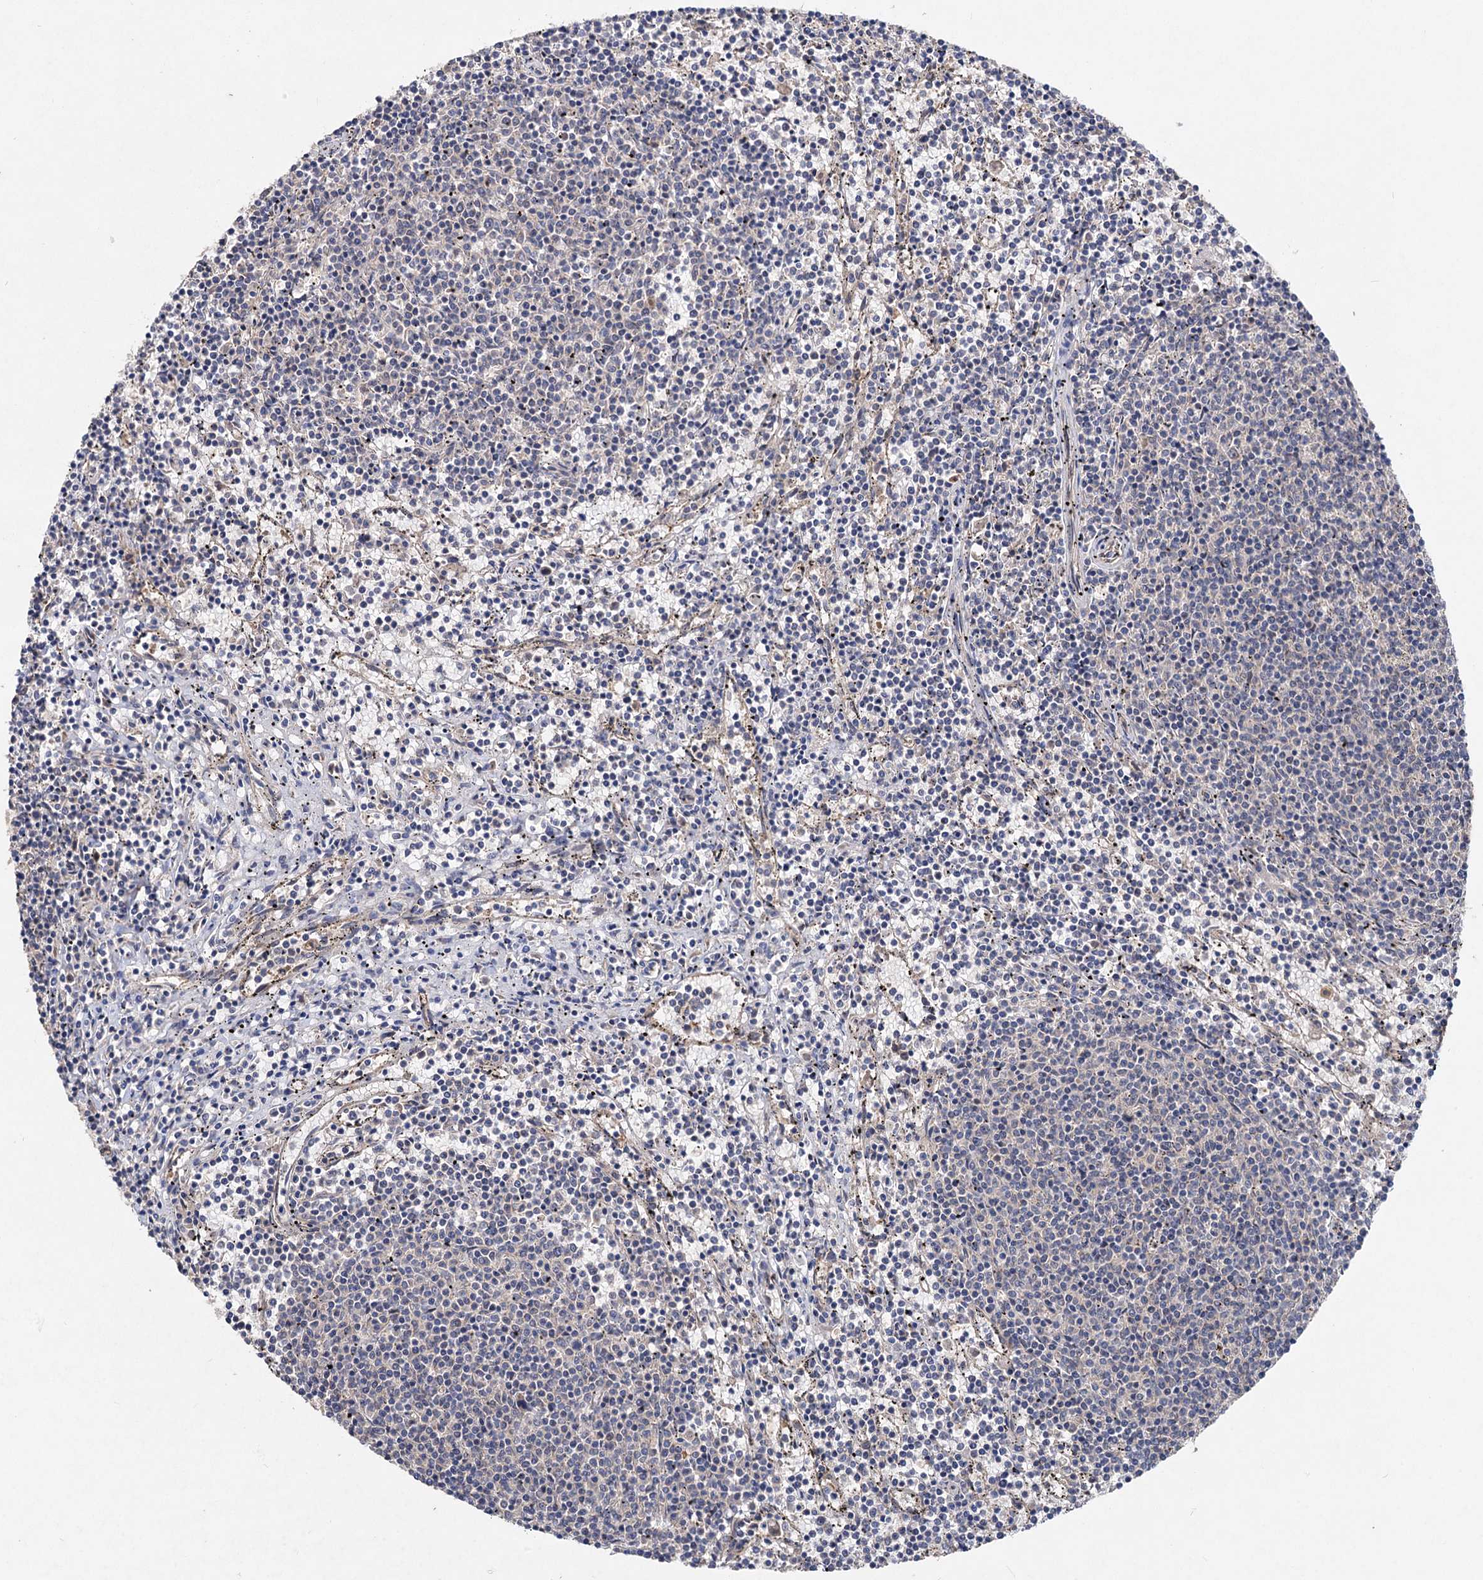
{"staining": {"intensity": "negative", "quantity": "none", "location": "none"}, "tissue": "lymphoma", "cell_type": "Tumor cells", "image_type": "cancer", "snomed": [{"axis": "morphology", "description": "Malignant lymphoma, non-Hodgkin's type, Low grade"}, {"axis": "topography", "description": "Spleen"}], "caption": "The immunohistochemistry image has no significant expression in tumor cells of lymphoma tissue.", "gene": "NUDCD2", "patient": {"sex": "female", "age": 50}}